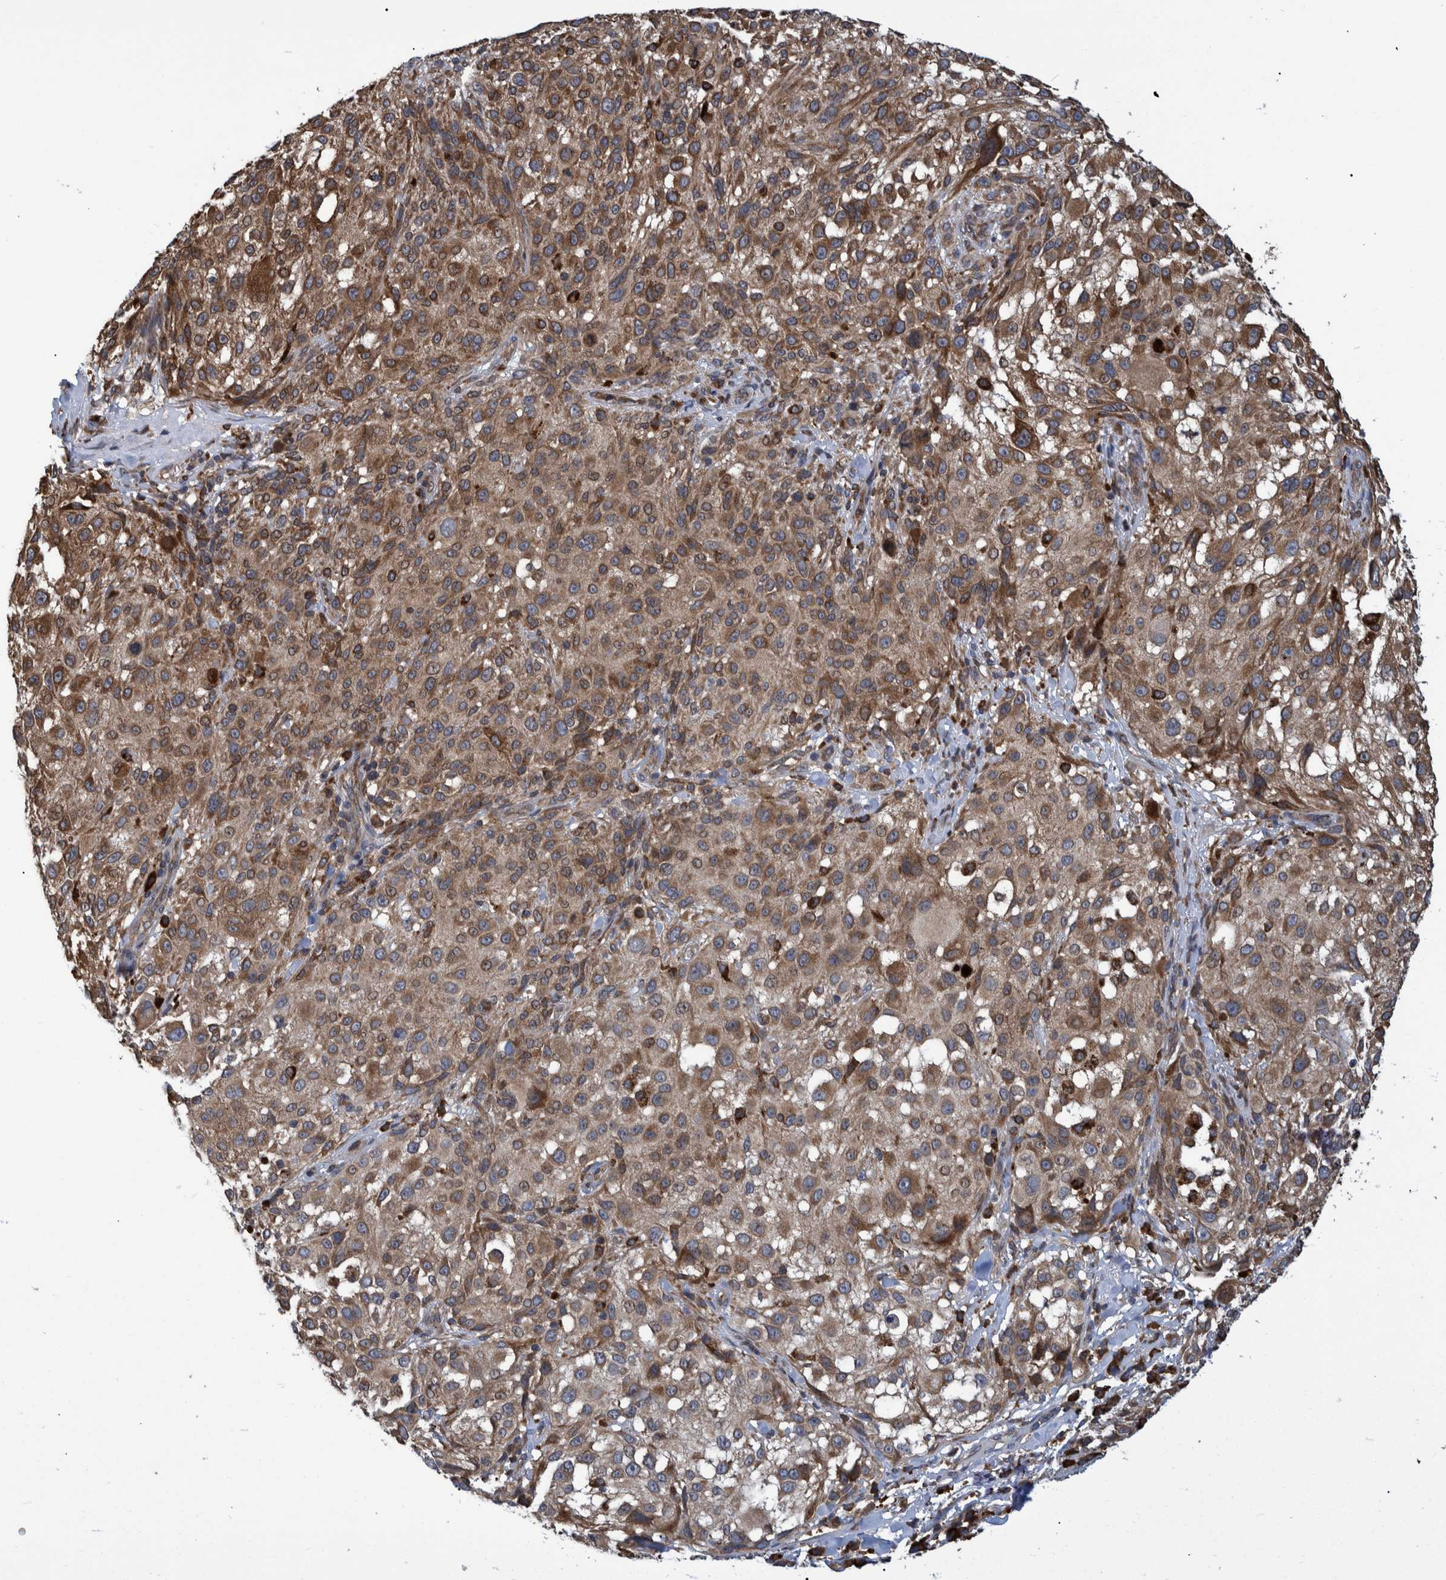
{"staining": {"intensity": "moderate", "quantity": ">75%", "location": "cytoplasmic/membranous"}, "tissue": "melanoma", "cell_type": "Tumor cells", "image_type": "cancer", "snomed": [{"axis": "morphology", "description": "Necrosis, NOS"}, {"axis": "morphology", "description": "Malignant melanoma, NOS"}, {"axis": "topography", "description": "Skin"}], "caption": "Immunohistochemistry of malignant melanoma demonstrates medium levels of moderate cytoplasmic/membranous expression in about >75% of tumor cells.", "gene": "SPAG5", "patient": {"sex": "female", "age": 87}}